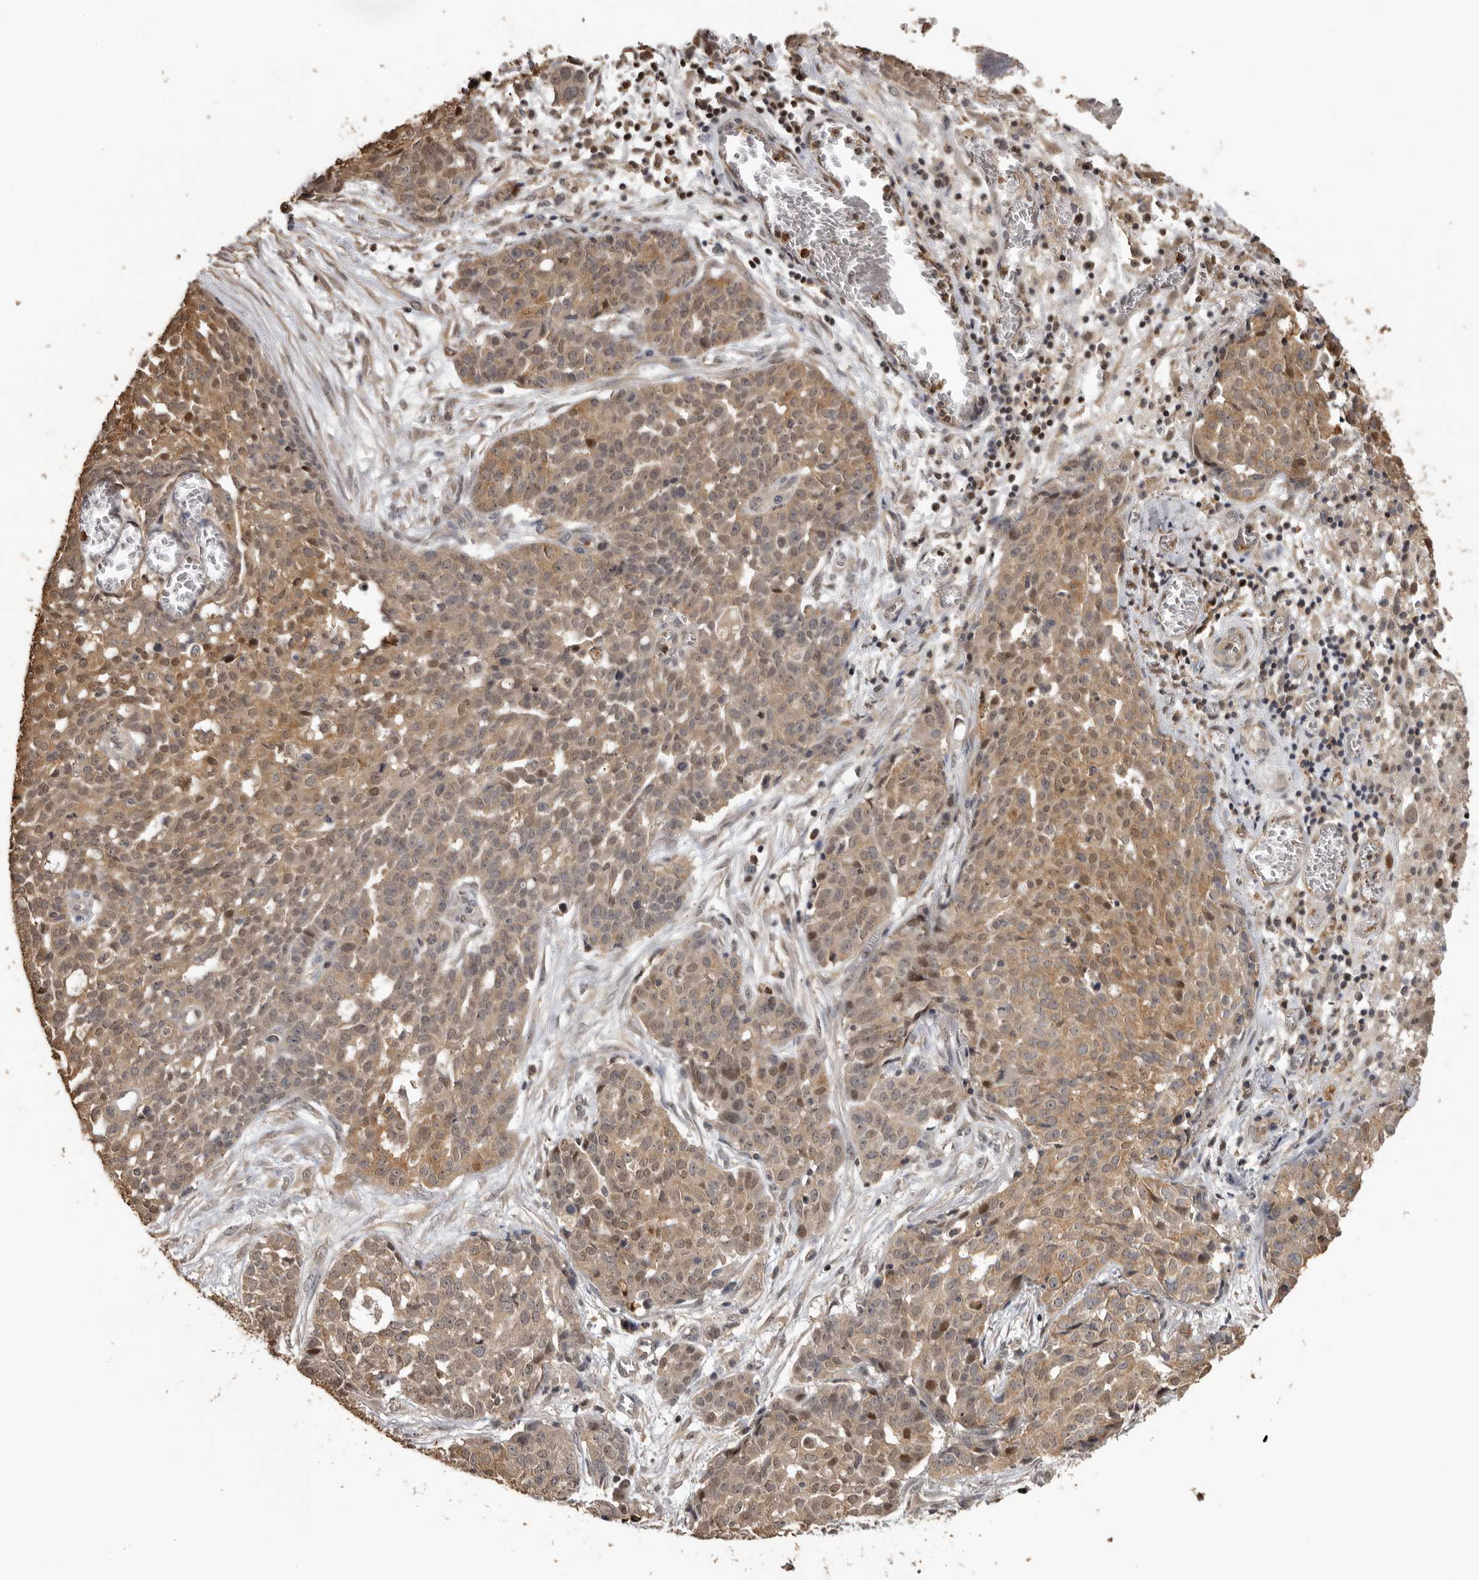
{"staining": {"intensity": "moderate", "quantity": ">75%", "location": "cytoplasmic/membranous,nuclear"}, "tissue": "ovarian cancer", "cell_type": "Tumor cells", "image_type": "cancer", "snomed": [{"axis": "morphology", "description": "Cystadenocarcinoma, serous, NOS"}, {"axis": "topography", "description": "Soft tissue"}, {"axis": "topography", "description": "Ovary"}], "caption": "Serous cystadenocarcinoma (ovarian) was stained to show a protein in brown. There is medium levels of moderate cytoplasmic/membranous and nuclear expression in about >75% of tumor cells. The staining was performed using DAB (3,3'-diaminobenzidine) to visualize the protein expression in brown, while the nuclei were stained in blue with hematoxylin (Magnification: 20x).", "gene": "KIF2B", "patient": {"sex": "female", "age": 57}}